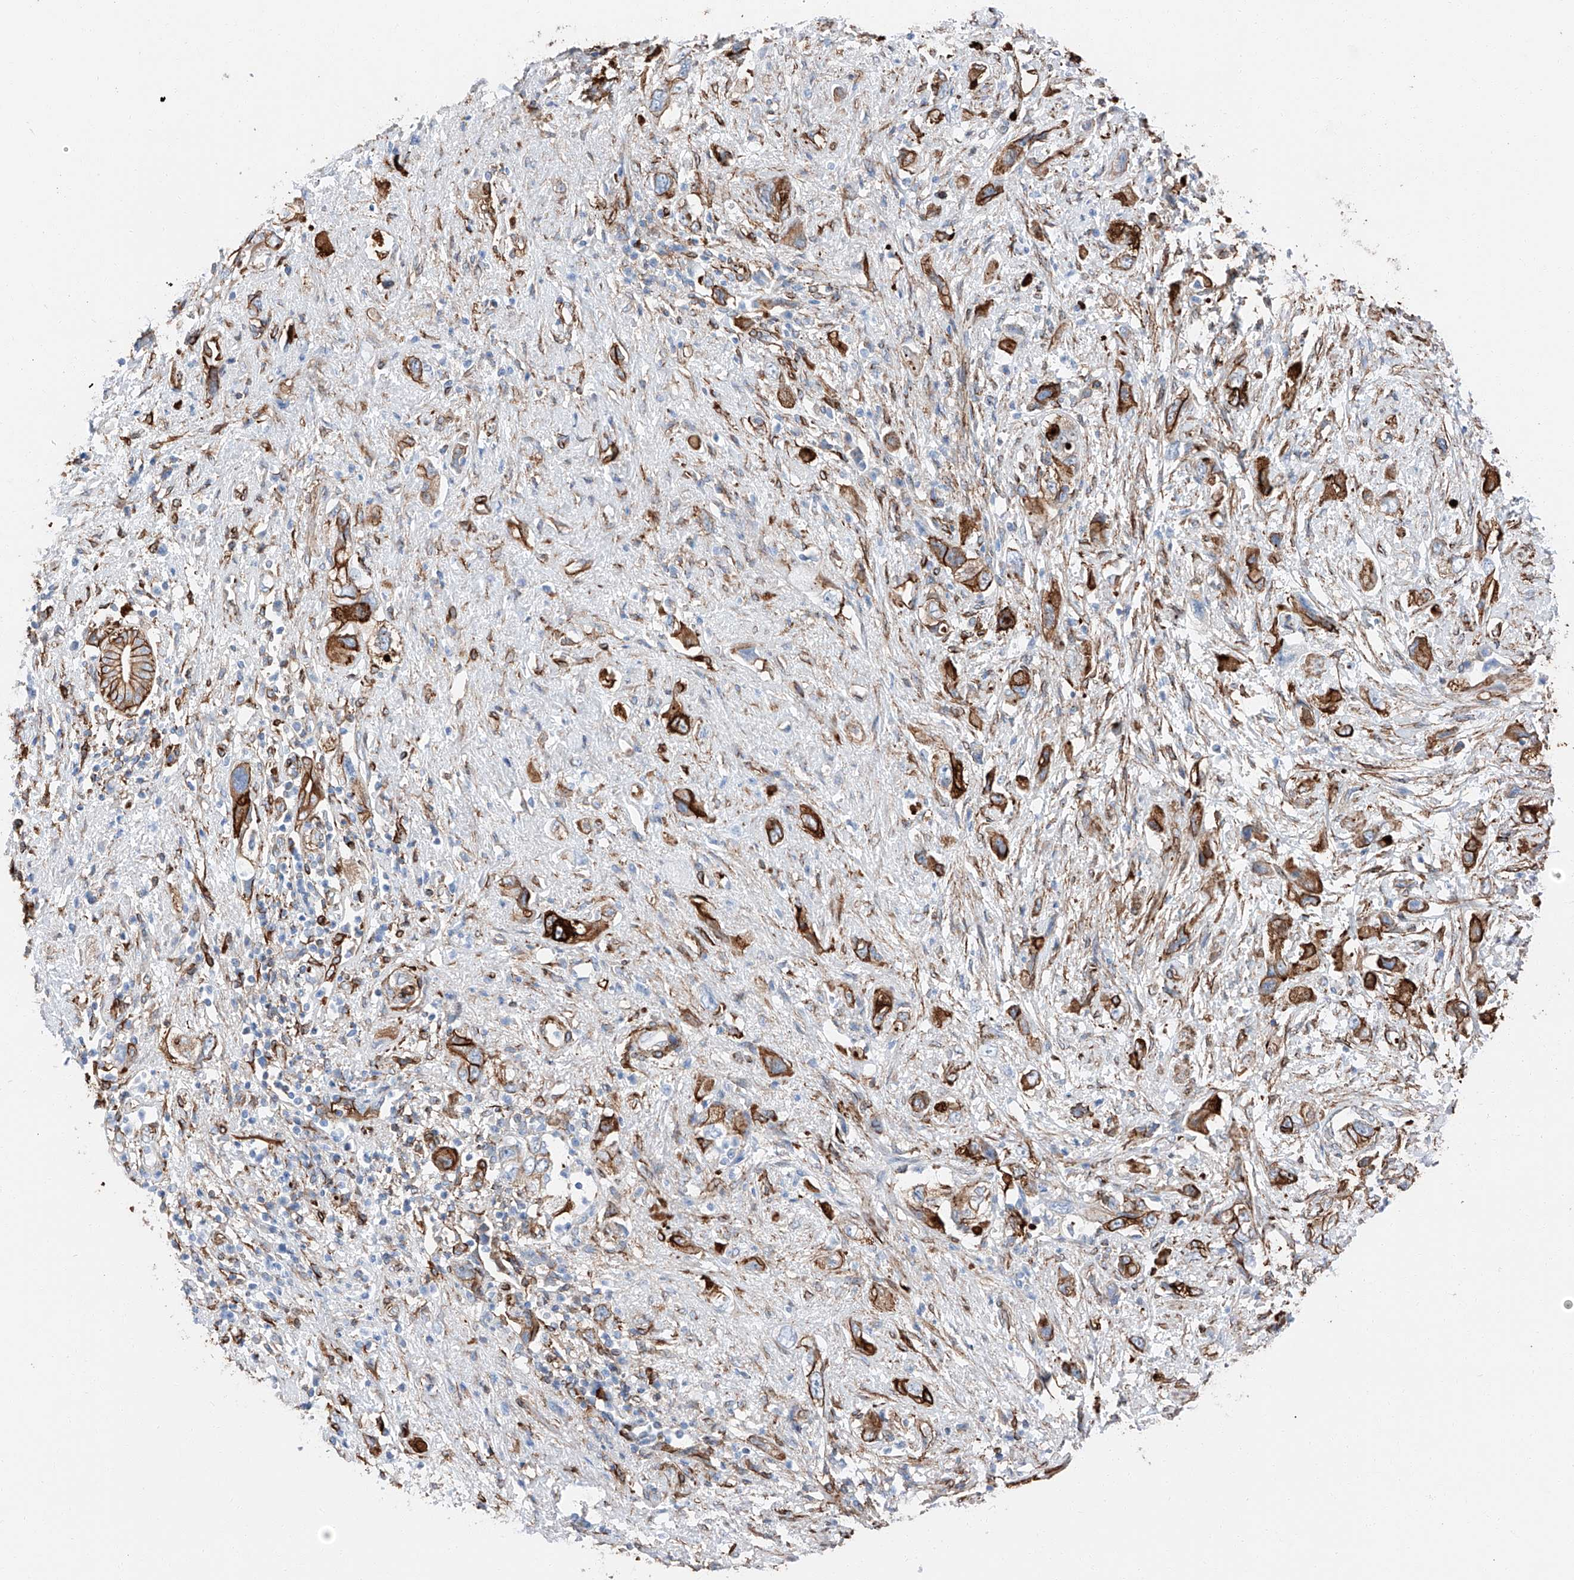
{"staining": {"intensity": "strong", "quantity": ">75%", "location": "cytoplasmic/membranous"}, "tissue": "pancreatic cancer", "cell_type": "Tumor cells", "image_type": "cancer", "snomed": [{"axis": "morphology", "description": "Adenocarcinoma, NOS"}, {"axis": "topography", "description": "Pancreas"}], "caption": "Immunohistochemistry micrograph of pancreatic cancer (adenocarcinoma) stained for a protein (brown), which demonstrates high levels of strong cytoplasmic/membranous positivity in about >75% of tumor cells.", "gene": "ZNF804A", "patient": {"sex": "female", "age": 73}}